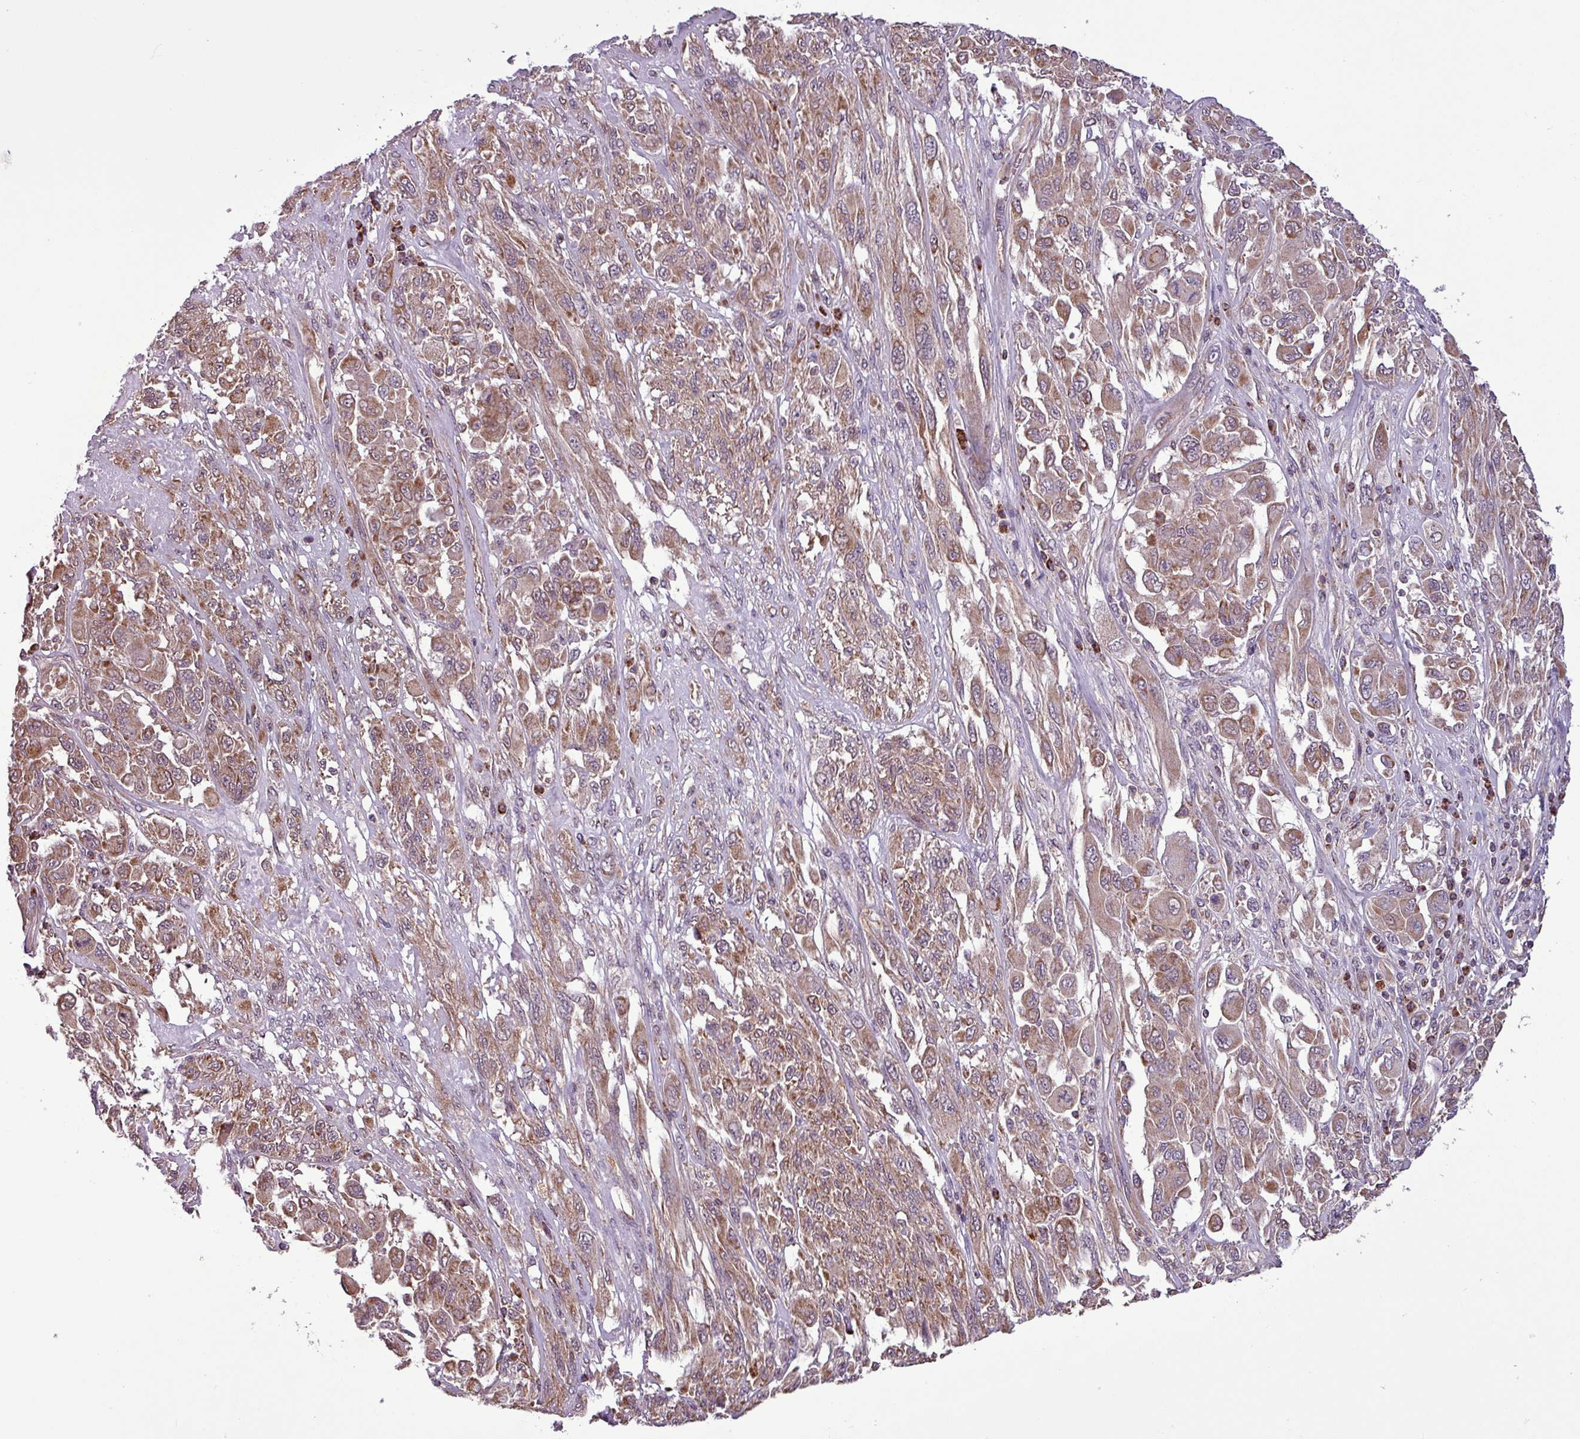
{"staining": {"intensity": "moderate", "quantity": ">75%", "location": "cytoplasmic/membranous"}, "tissue": "melanoma", "cell_type": "Tumor cells", "image_type": "cancer", "snomed": [{"axis": "morphology", "description": "Malignant melanoma, NOS"}, {"axis": "topography", "description": "Skin"}], "caption": "This is a micrograph of IHC staining of melanoma, which shows moderate expression in the cytoplasmic/membranous of tumor cells.", "gene": "MCTP2", "patient": {"sex": "female", "age": 91}}